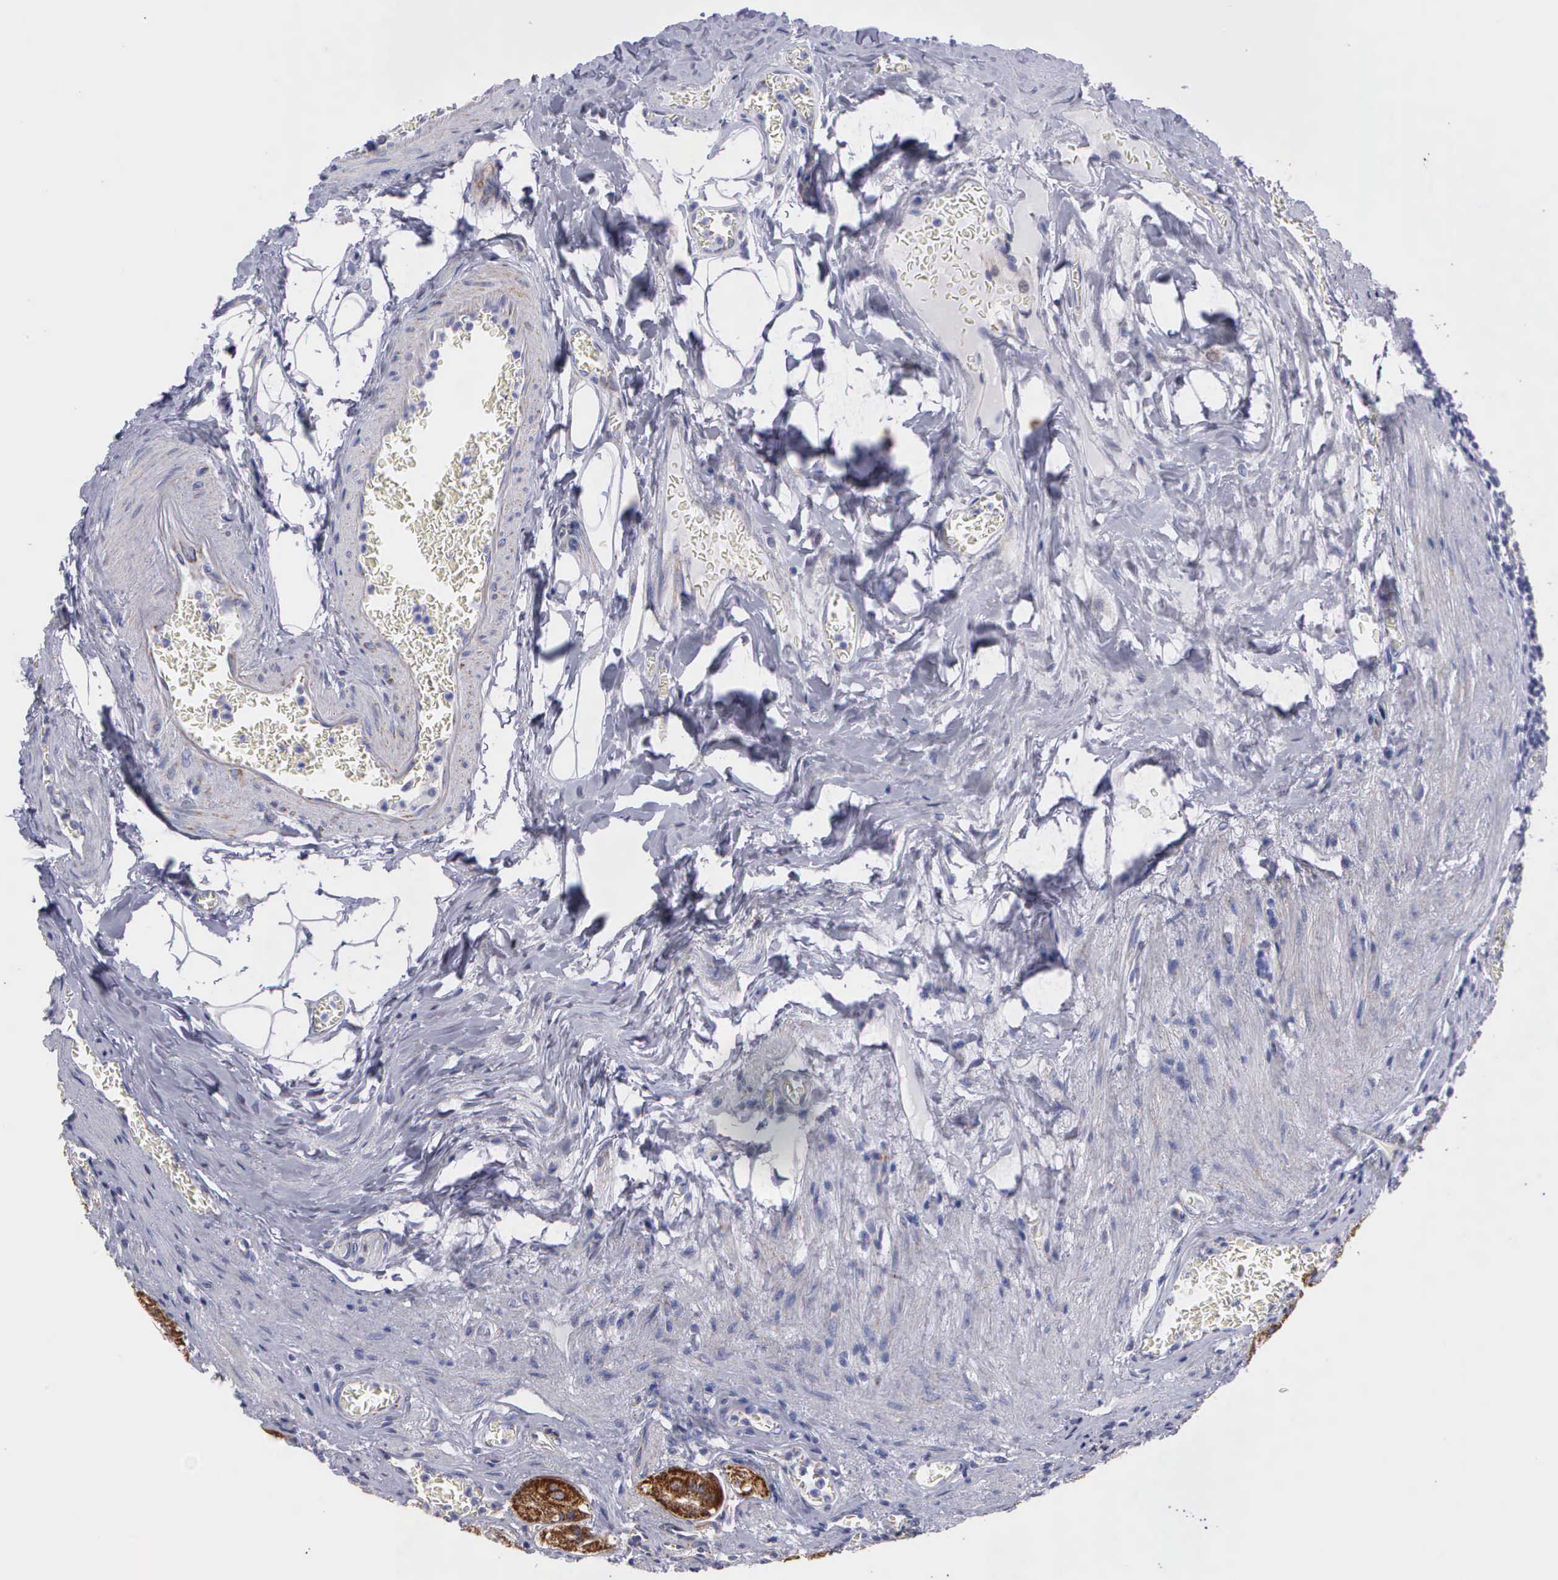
{"staining": {"intensity": "strong", "quantity": ">75%", "location": "cytoplasmic/membranous"}, "tissue": "stomach", "cell_type": "Glandular cells", "image_type": "normal", "snomed": [{"axis": "morphology", "description": "Normal tissue, NOS"}, {"axis": "topography", "description": "Stomach, lower"}], "caption": "Stomach stained with DAB (3,3'-diaminobenzidine) immunohistochemistry reveals high levels of strong cytoplasmic/membranous expression in approximately >75% of glandular cells.", "gene": "SYNJ2BP", "patient": {"sex": "male", "age": 58}}